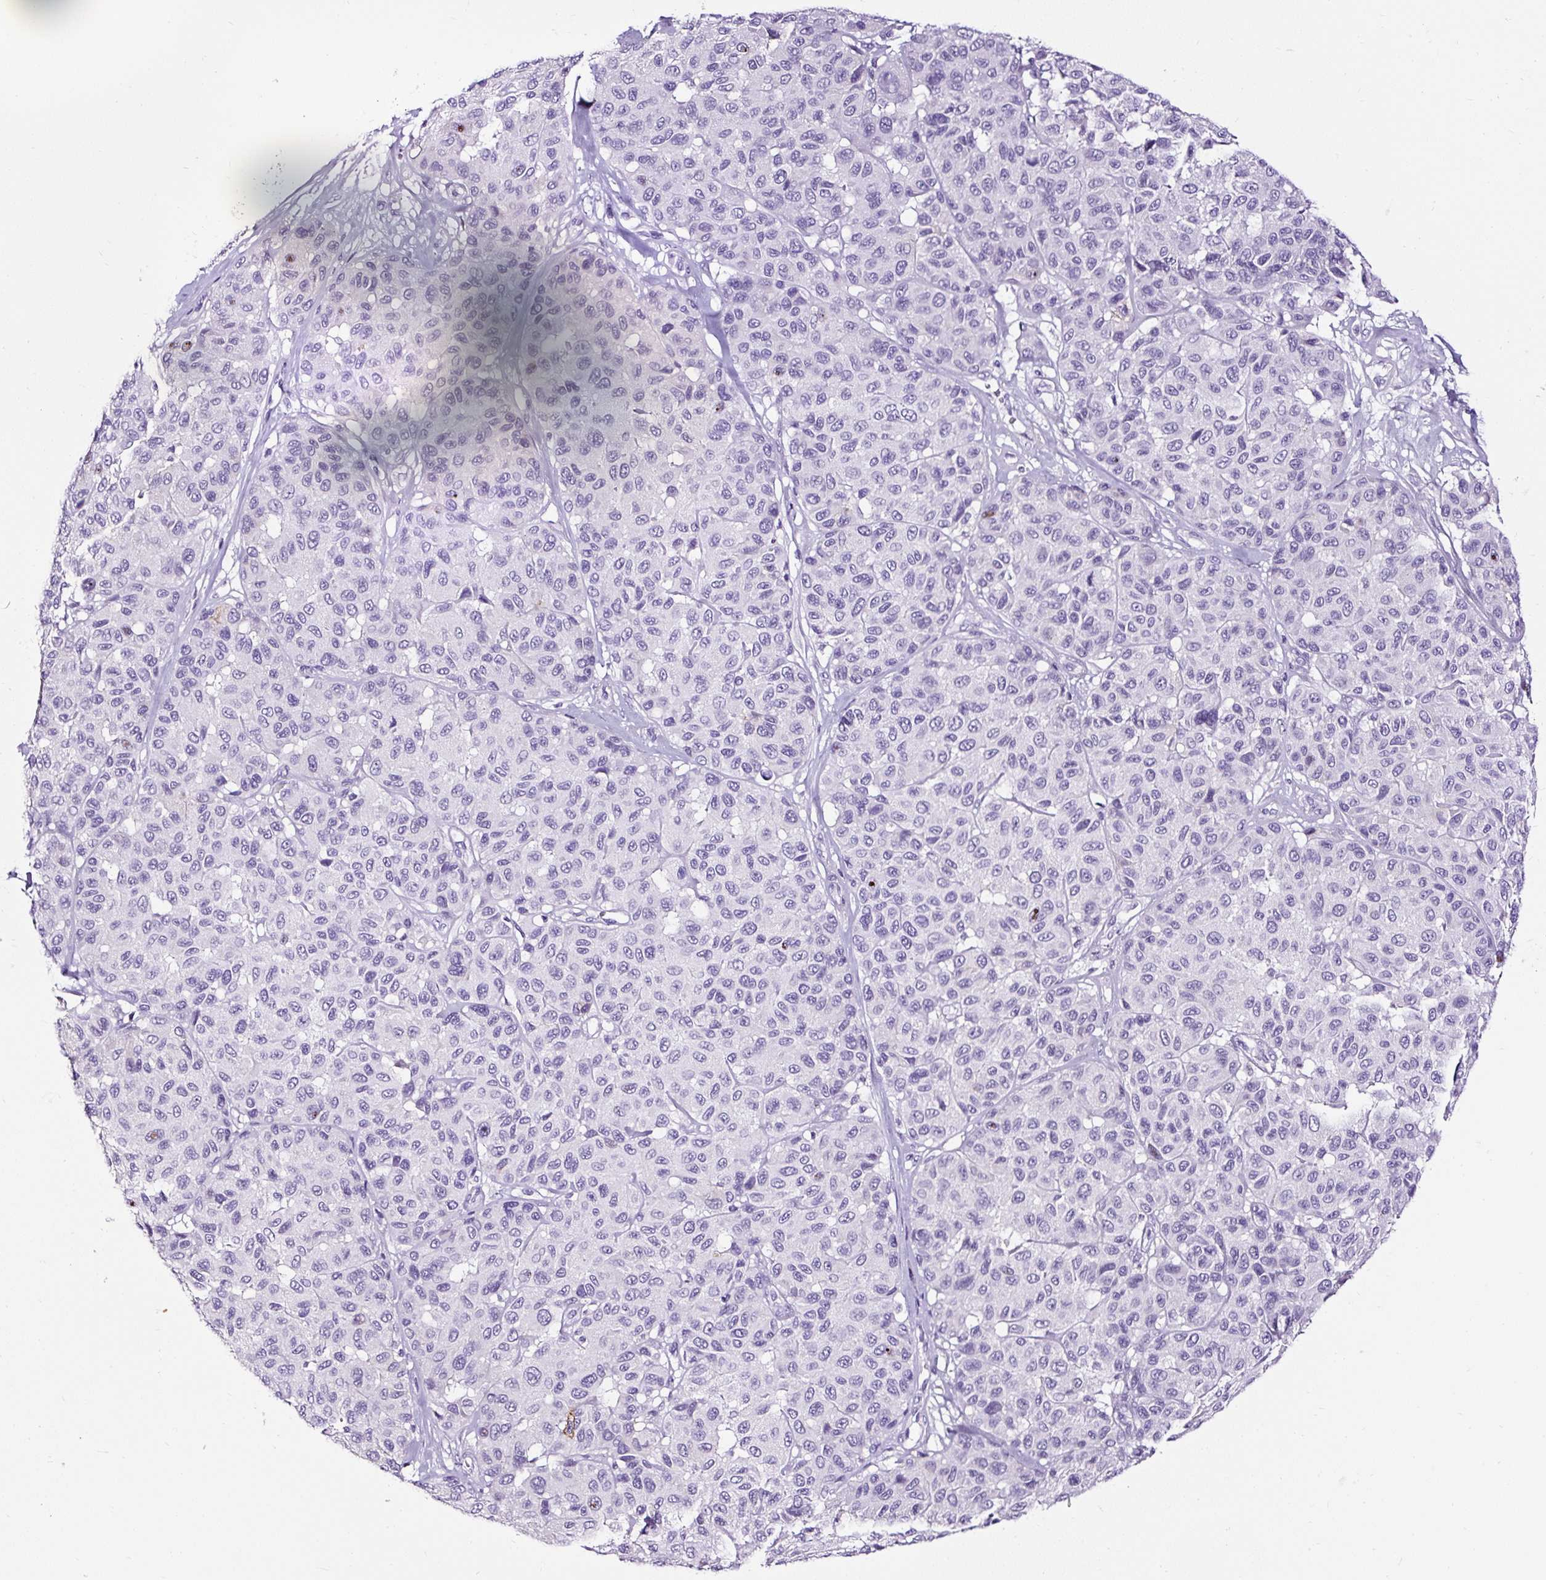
{"staining": {"intensity": "negative", "quantity": "none", "location": "none"}, "tissue": "melanoma", "cell_type": "Tumor cells", "image_type": "cancer", "snomed": [{"axis": "morphology", "description": "Malignant melanoma, NOS"}, {"axis": "topography", "description": "Skin"}], "caption": "The immunohistochemistry photomicrograph has no significant positivity in tumor cells of melanoma tissue.", "gene": "SLC7A8", "patient": {"sex": "female", "age": 66}}